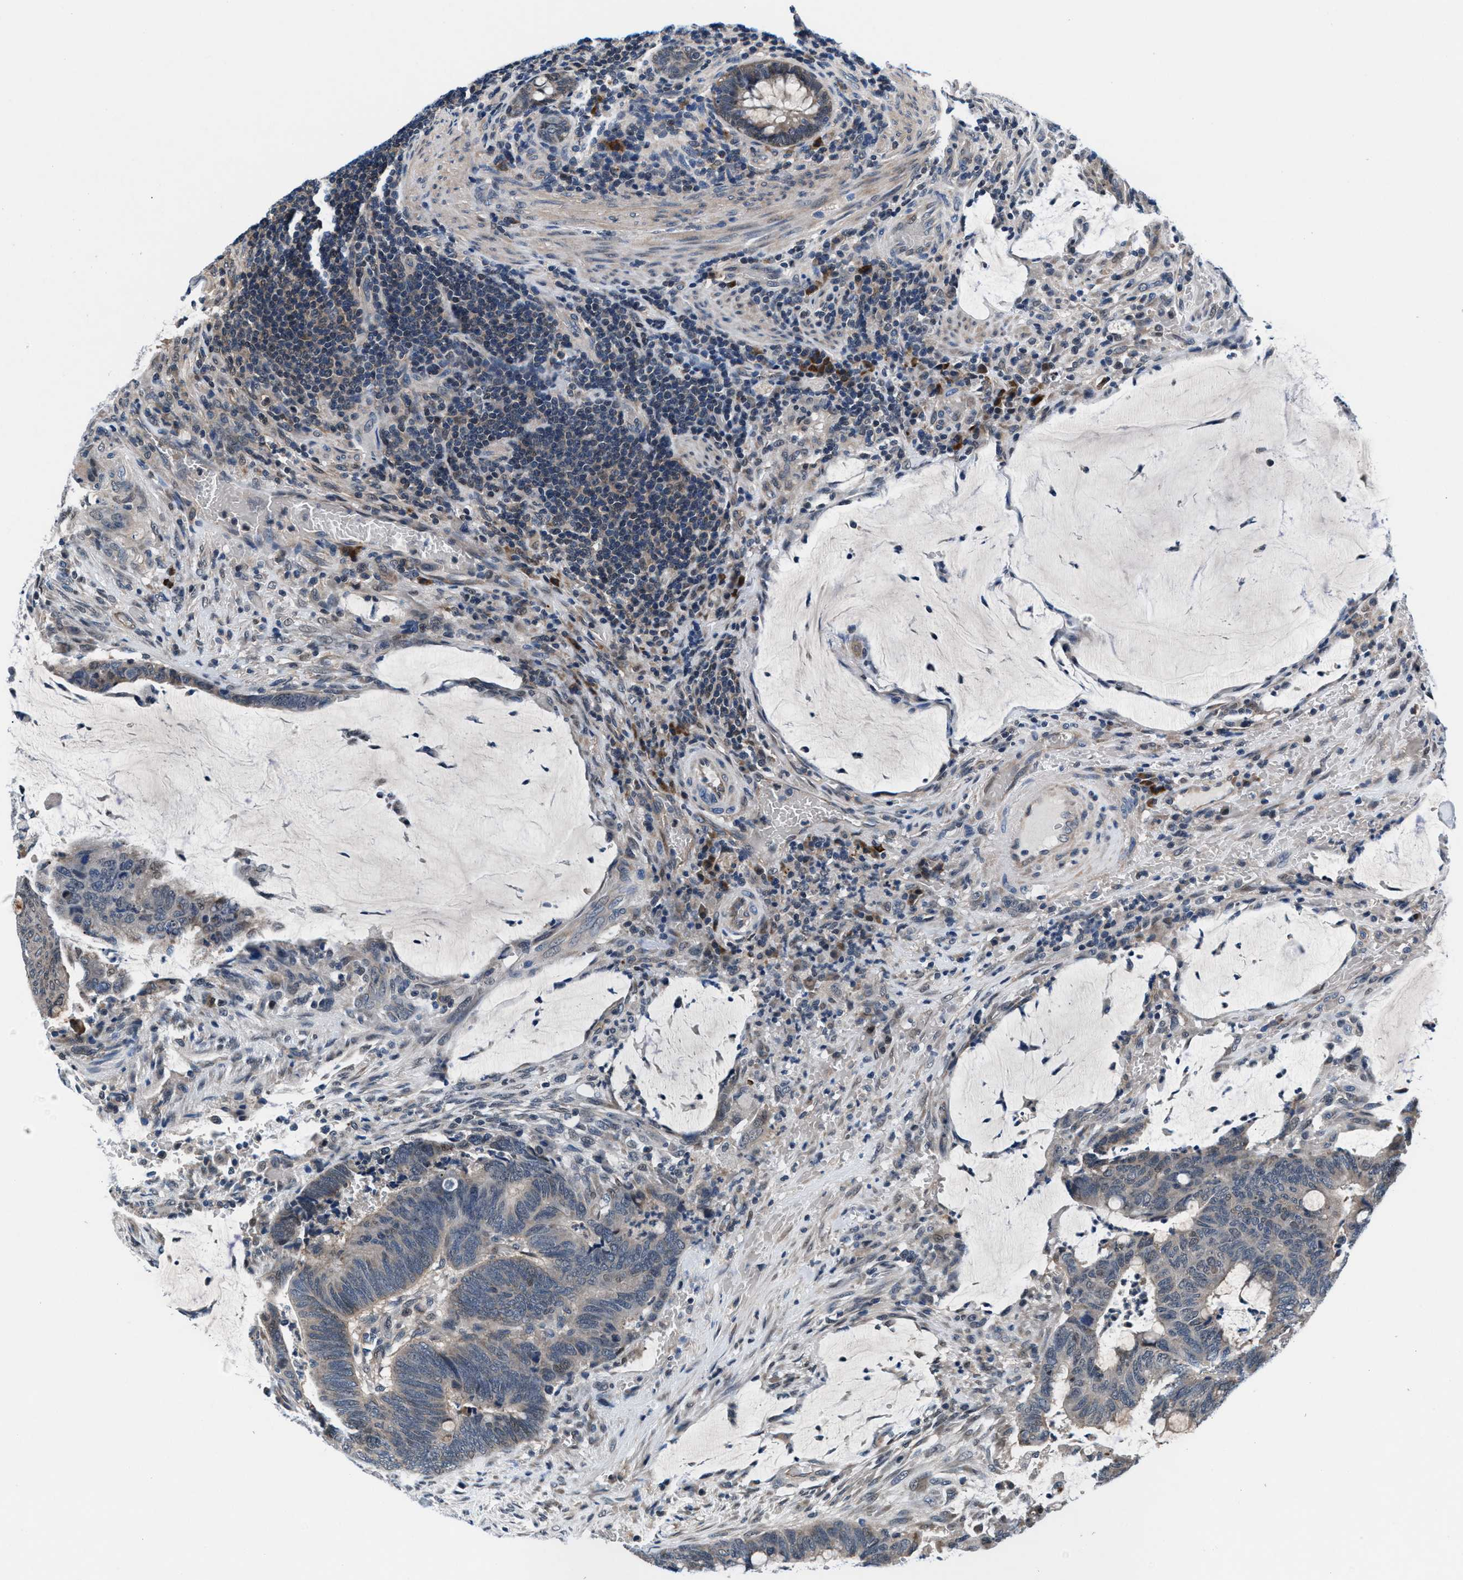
{"staining": {"intensity": "negative", "quantity": "none", "location": "none"}, "tissue": "colorectal cancer", "cell_type": "Tumor cells", "image_type": "cancer", "snomed": [{"axis": "morphology", "description": "Normal tissue, NOS"}, {"axis": "morphology", "description": "Adenocarcinoma, NOS"}, {"axis": "topography", "description": "Rectum"}, {"axis": "topography", "description": "Peripheral nerve tissue"}], "caption": "The histopathology image displays no significant staining in tumor cells of colorectal cancer (adenocarcinoma).", "gene": "PRPSAP2", "patient": {"sex": "male", "age": 92}}